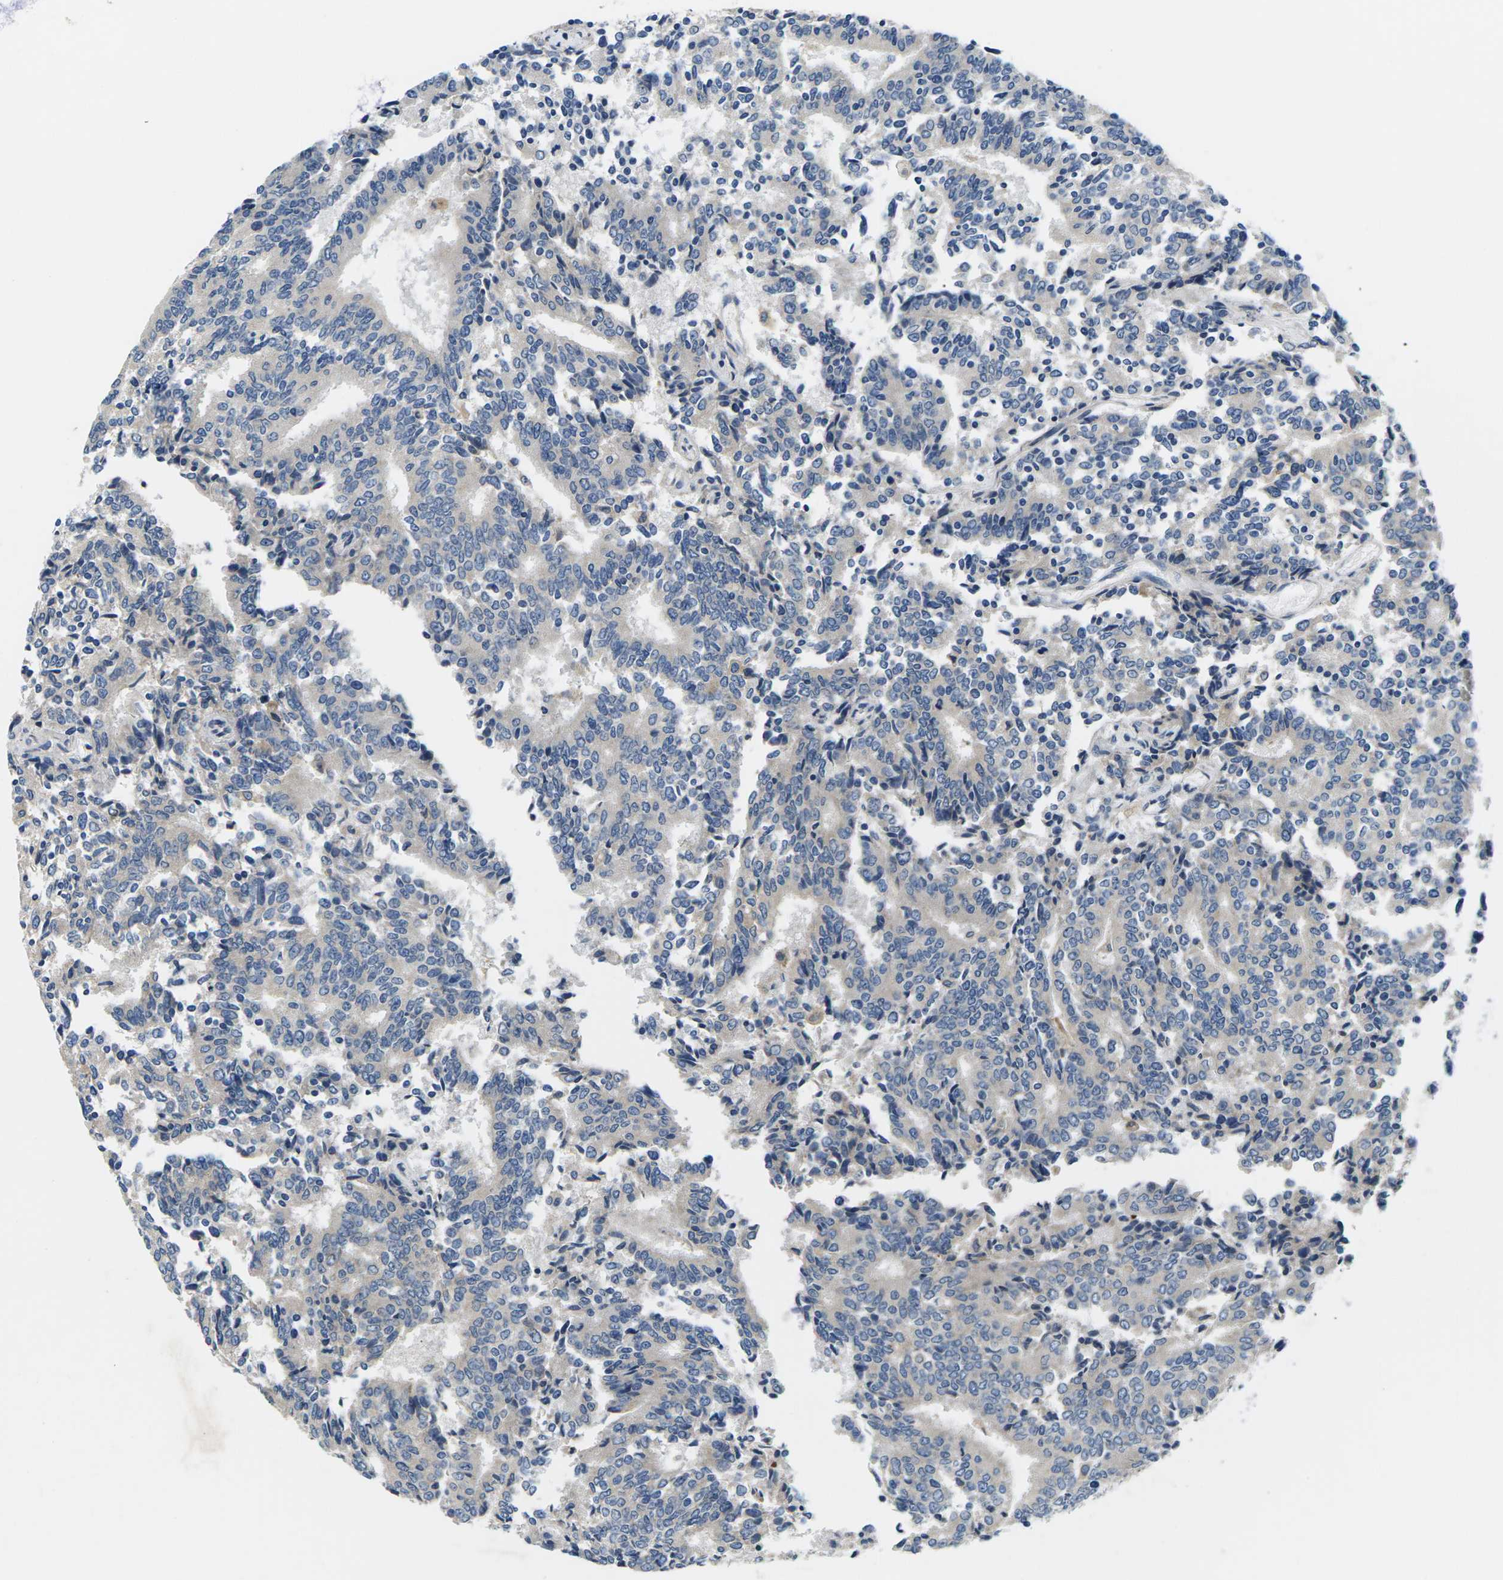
{"staining": {"intensity": "negative", "quantity": "none", "location": "none"}, "tissue": "prostate cancer", "cell_type": "Tumor cells", "image_type": "cancer", "snomed": [{"axis": "morphology", "description": "Normal tissue, NOS"}, {"axis": "morphology", "description": "Adenocarcinoma, High grade"}, {"axis": "topography", "description": "Prostate"}, {"axis": "topography", "description": "Seminal veicle"}], "caption": "This is an IHC photomicrograph of prostate cancer. There is no staining in tumor cells.", "gene": "ERGIC3", "patient": {"sex": "male", "age": 55}}